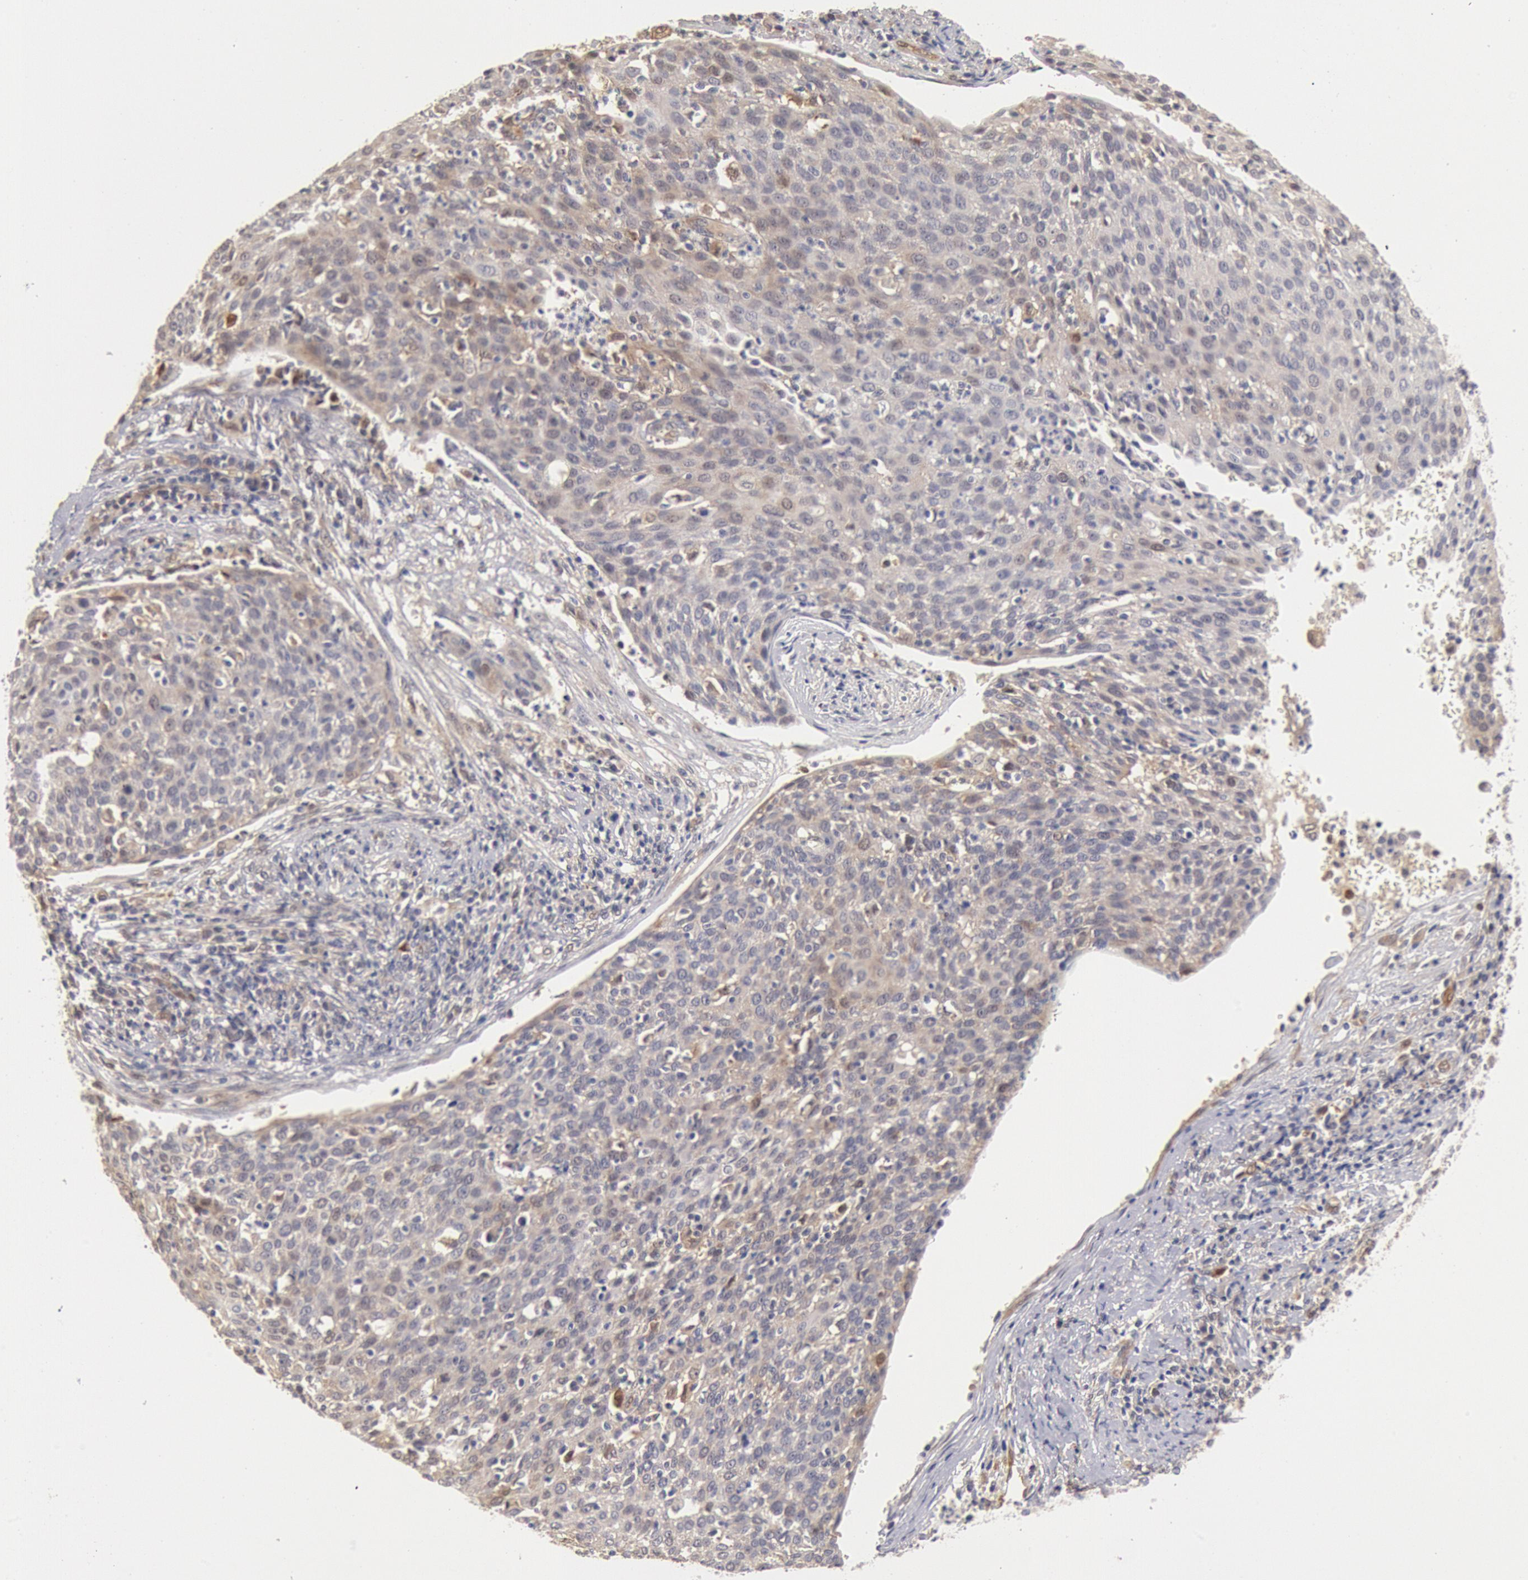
{"staining": {"intensity": "weak", "quantity": "<25%", "location": "cytoplasmic/membranous"}, "tissue": "cervical cancer", "cell_type": "Tumor cells", "image_type": "cancer", "snomed": [{"axis": "morphology", "description": "Squamous cell carcinoma, NOS"}, {"axis": "topography", "description": "Cervix"}], "caption": "DAB immunohistochemical staining of cervical squamous cell carcinoma exhibits no significant staining in tumor cells. (DAB IHC with hematoxylin counter stain).", "gene": "DNAJA1", "patient": {"sex": "female", "age": 38}}